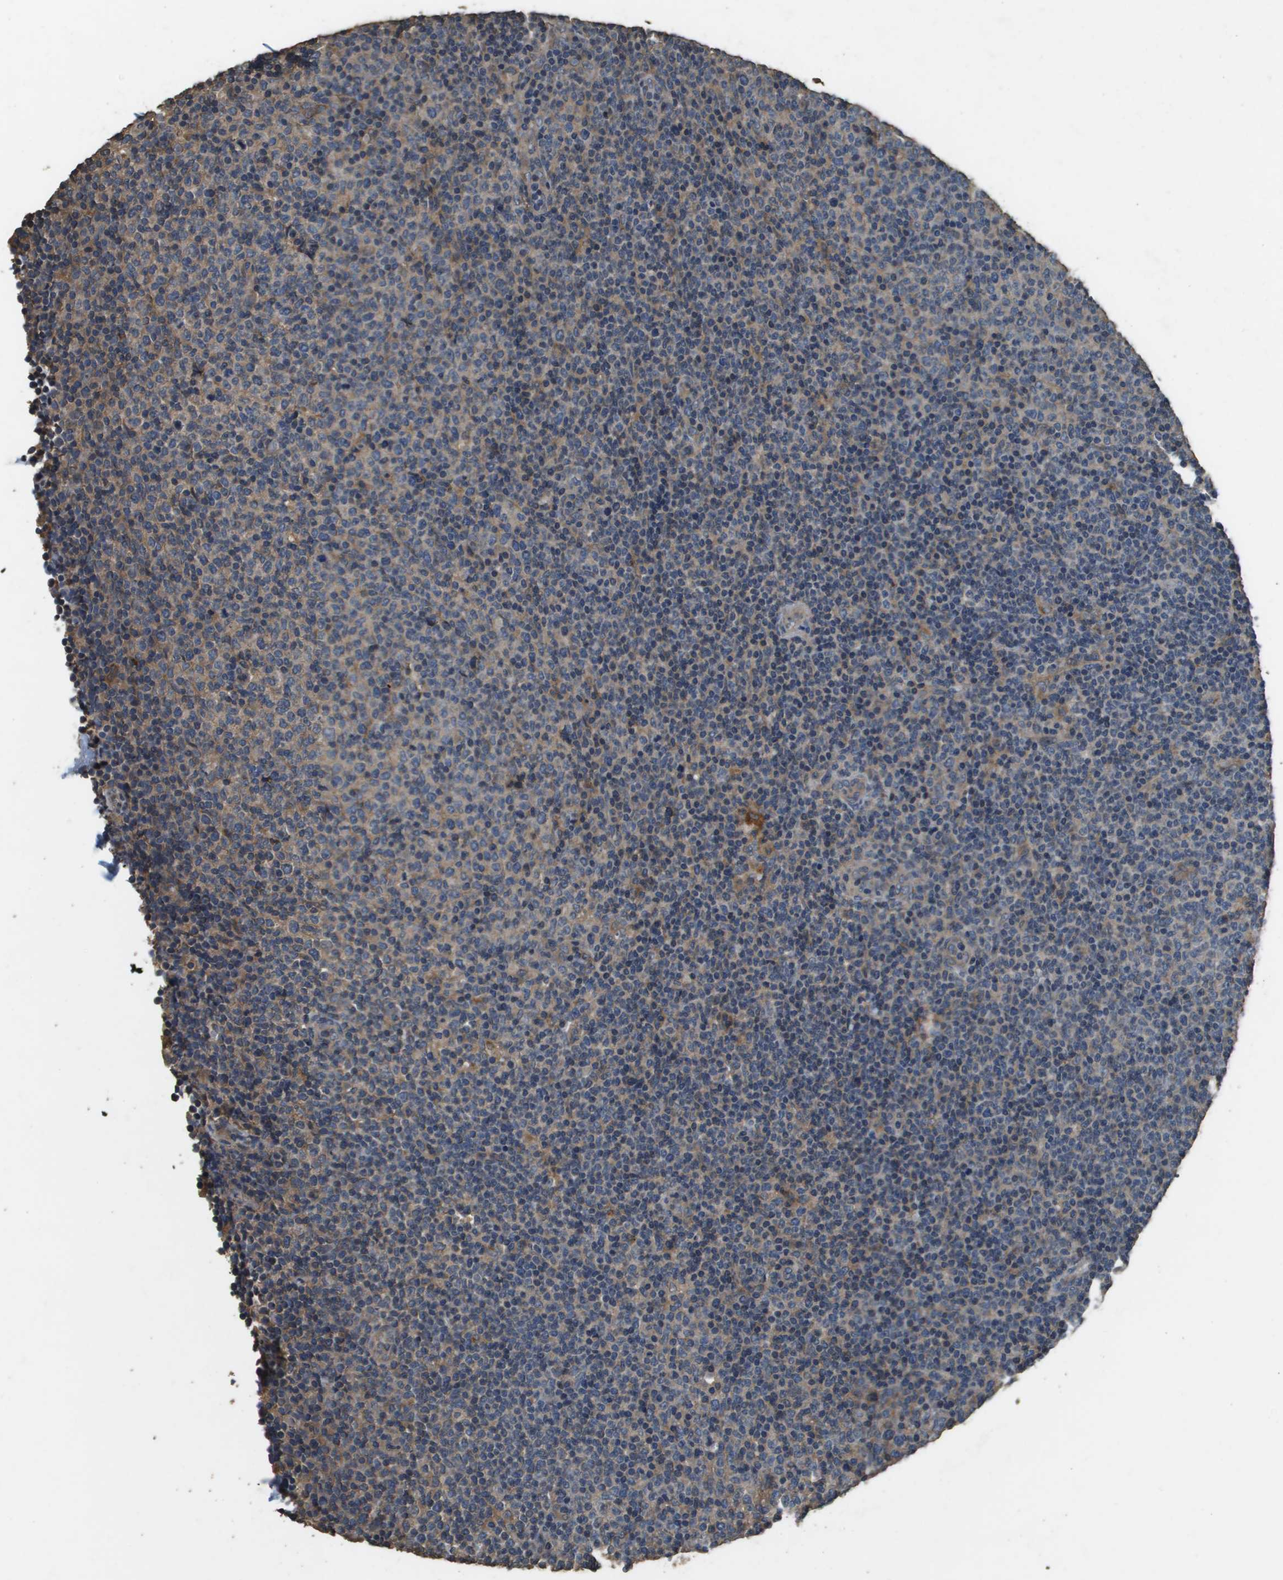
{"staining": {"intensity": "weak", "quantity": "25%-75%", "location": "cytoplasmic/membranous"}, "tissue": "lymphoma", "cell_type": "Tumor cells", "image_type": "cancer", "snomed": [{"axis": "morphology", "description": "Malignant lymphoma, non-Hodgkin's type, Low grade"}, {"axis": "topography", "description": "Lymph node"}], "caption": "This is a photomicrograph of IHC staining of malignant lymphoma, non-Hodgkin's type (low-grade), which shows weak staining in the cytoplasmic/membranous of tumor cells.", "gene": "RAB6B", "patient": {"sex": "male", "age": 70}}